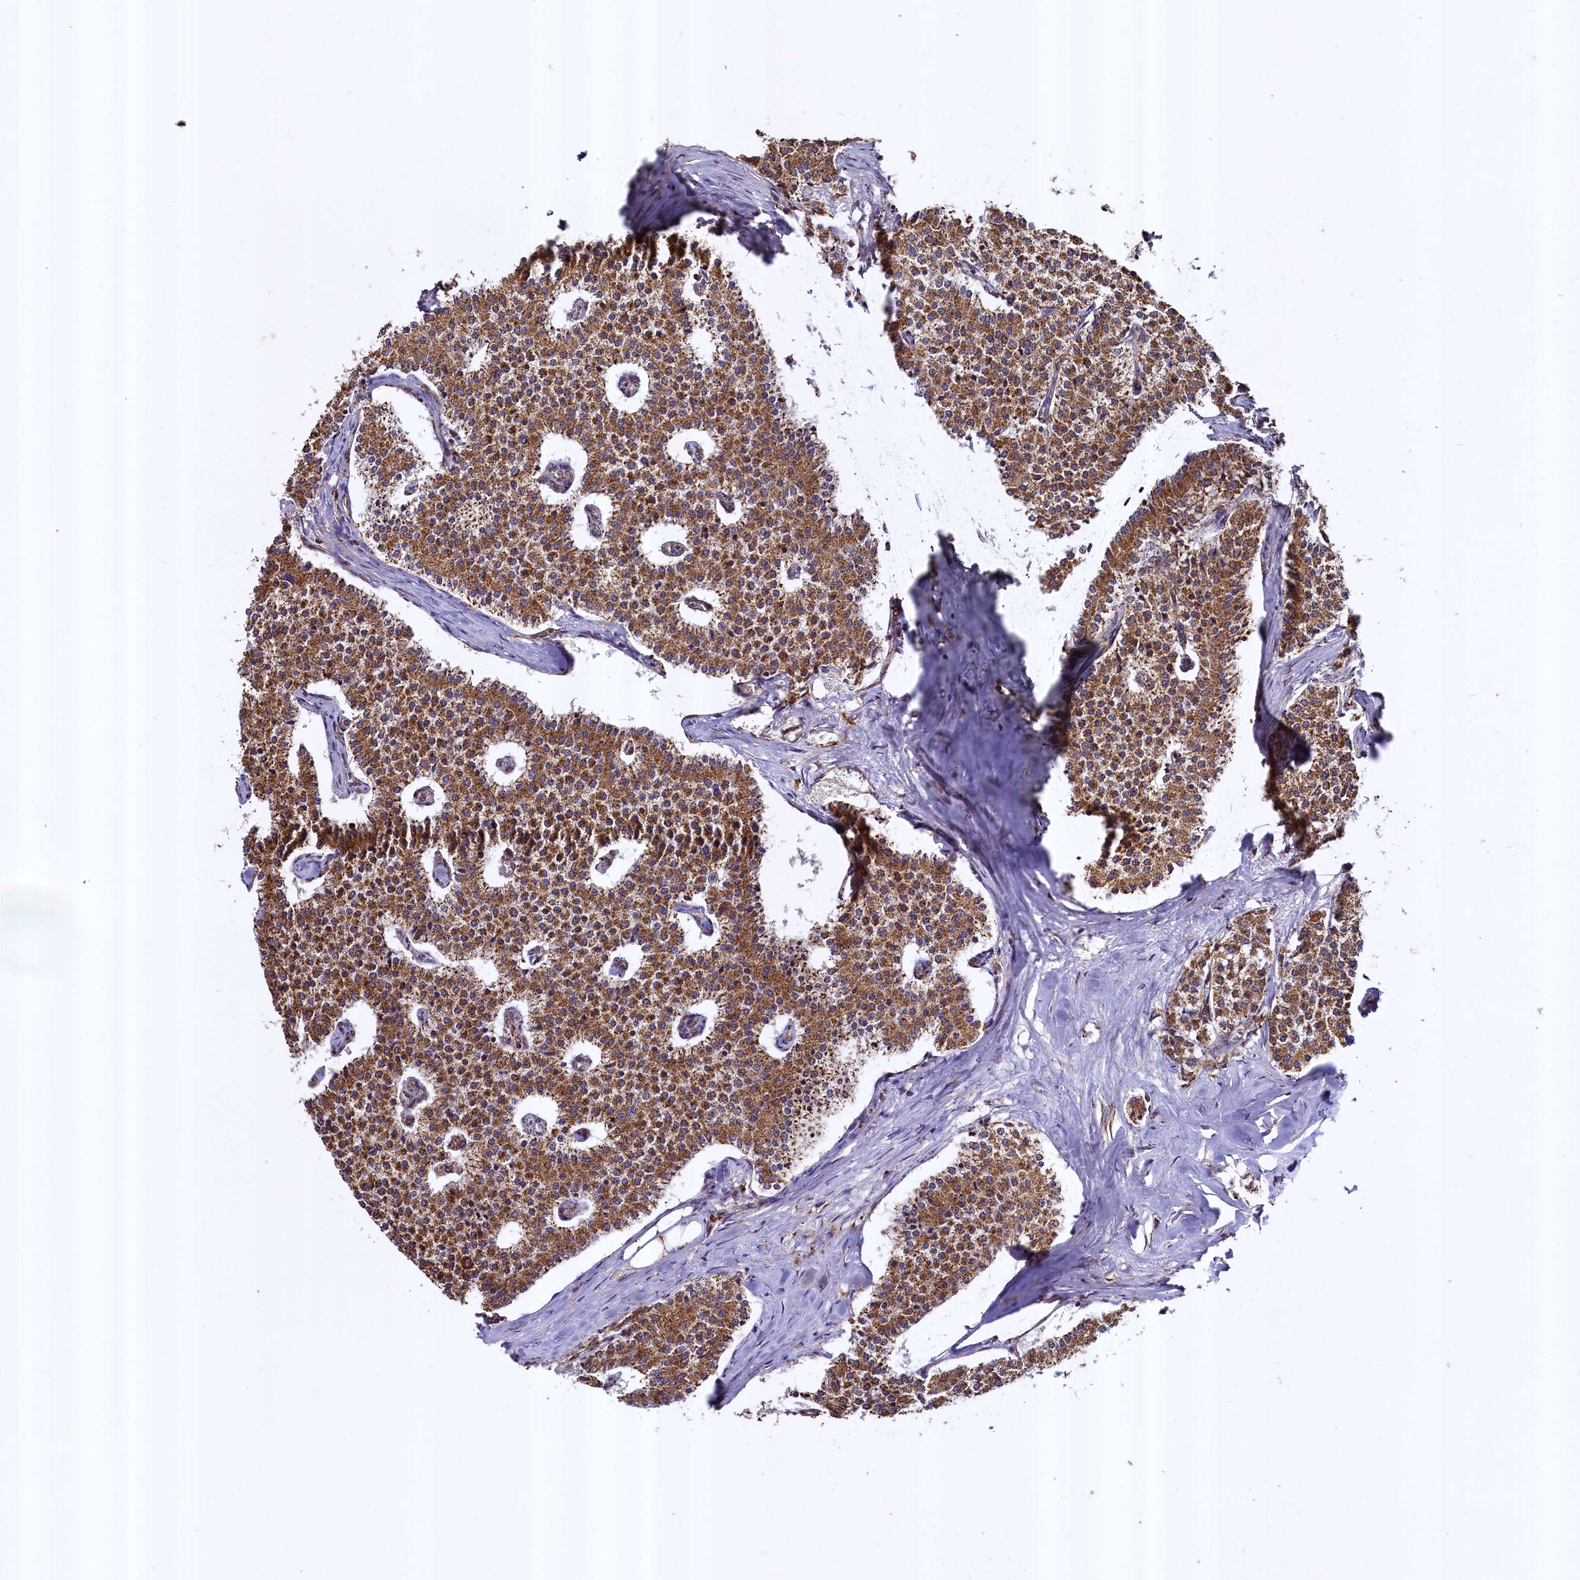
{"staining": {"intensity": "strong", "quantity": ">75%", "location": "cytoplasmic/membranous"}, "tissue": "carcinoid", "cell_type": "Tumor cells", "image_type": "cancer", "snomed": [{"axis": "morphology", "description": "Carcinoid, malignant, NOS"}, {"axis": "topography", "description": "Colon"}], "caption": "A histopathology image showing strong cytoplasmic/membranous staining in about >75% of tumor cells in malignant carcinoid, as visualized by brown immunohistochemical staining.", "gene": "ZNF577", "patient": {"sex": "female", "age": 52}}